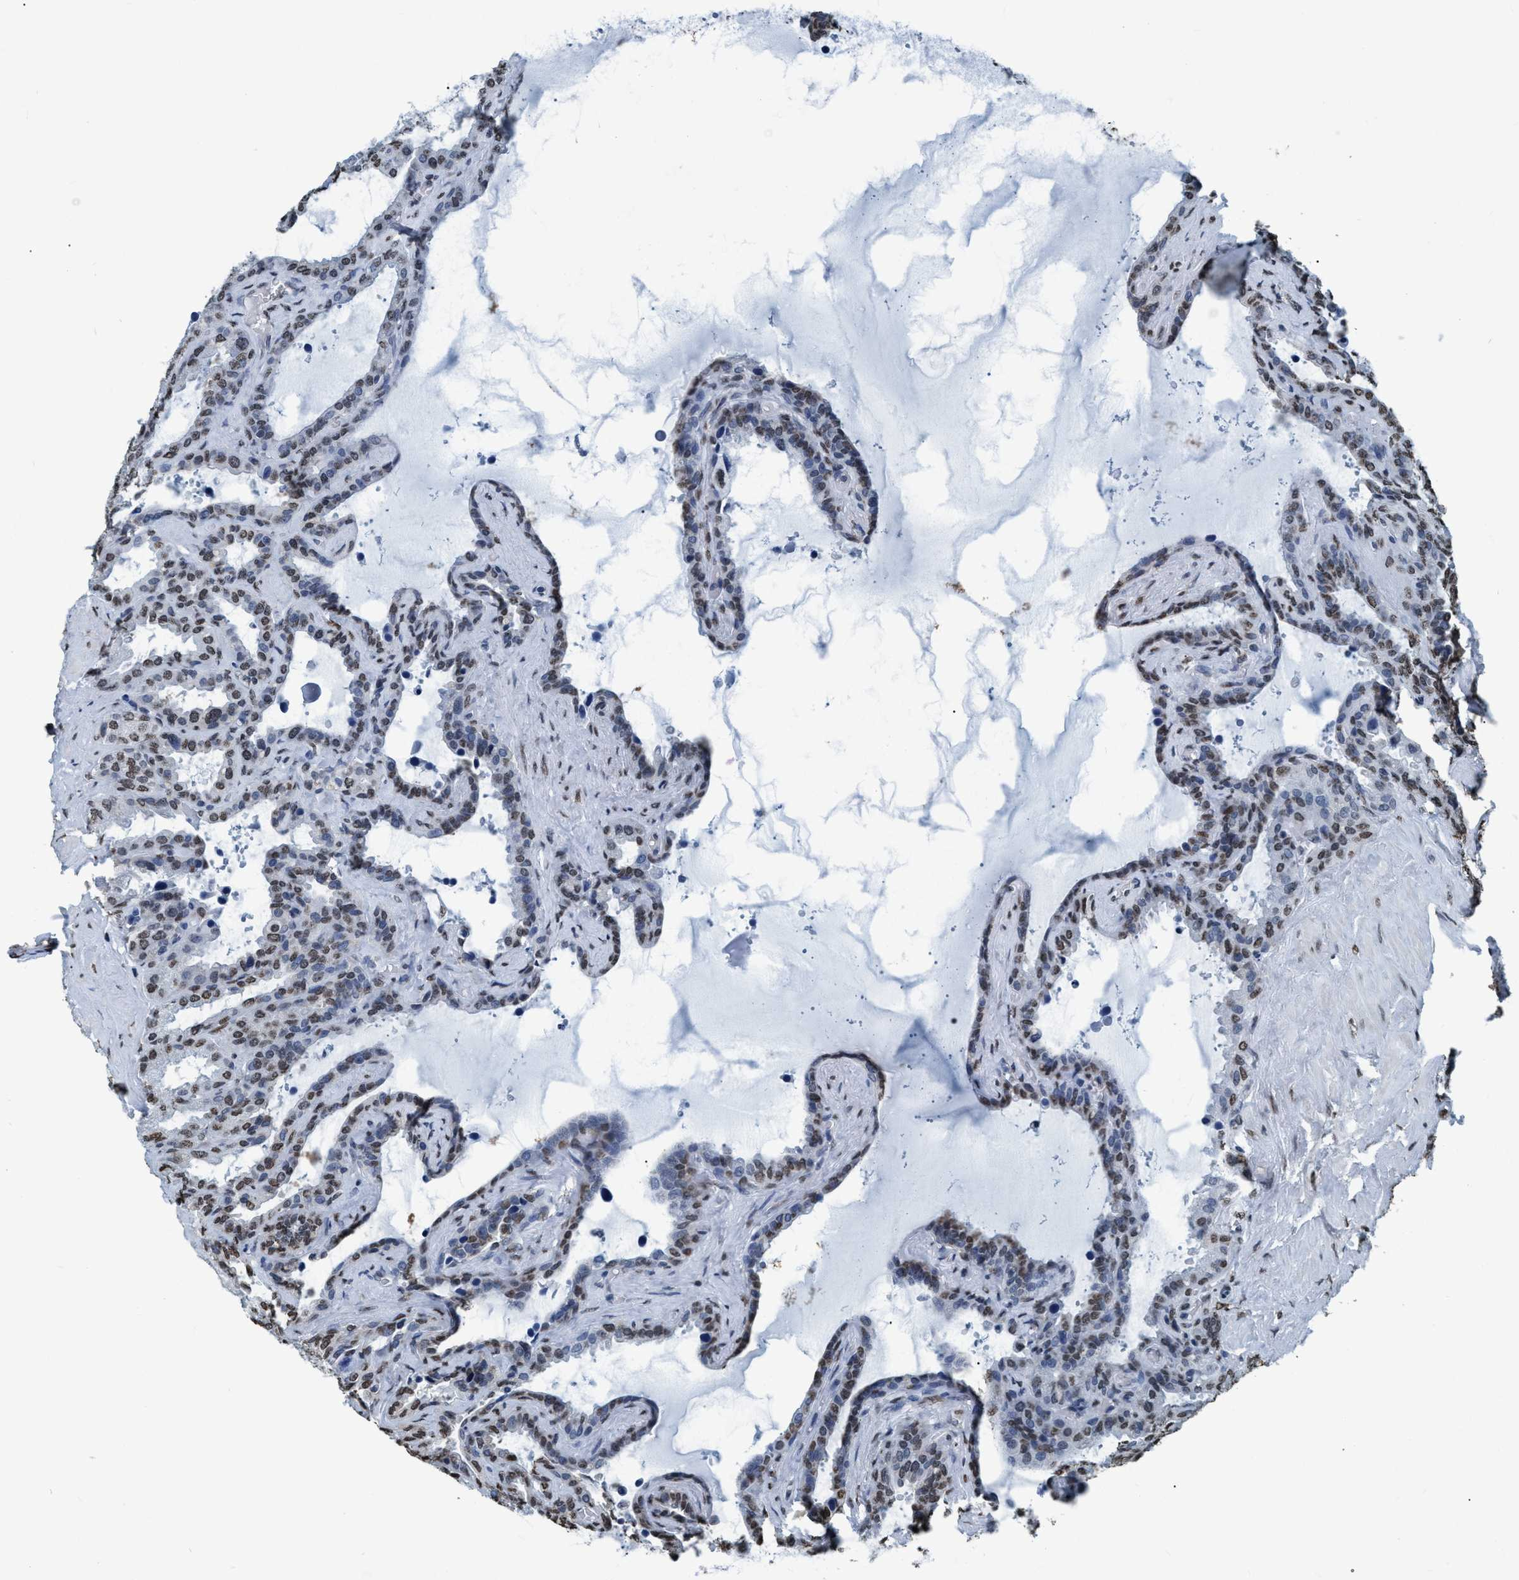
{"staining": {"intensity": "weak", "quantity": ">75%", "location": "nuclear"}, "tissue": "seminal vesicle", "cell_type": "Glandular cells", "image_type": "normal", "snomed": [{"axis": "morphology", "description": "Normal tissue, NOS"}, {"axis": "topography", "description": "Seminal veicle"}], "caption": "High-power microscopy captured an IHC photomicrograph of normal seminal vesicle, revealing weak nuclear staining in about >75% of glandular cells. The staining was performed using DAB (3,3'-diaminobenzidine) to visualize the protein expression in brown, while the nuclei were stained in blue with hematoxylin (Magnification: 20x).", "gene": "CCNE2", "patient": {"sex": "male", "age": 46}}